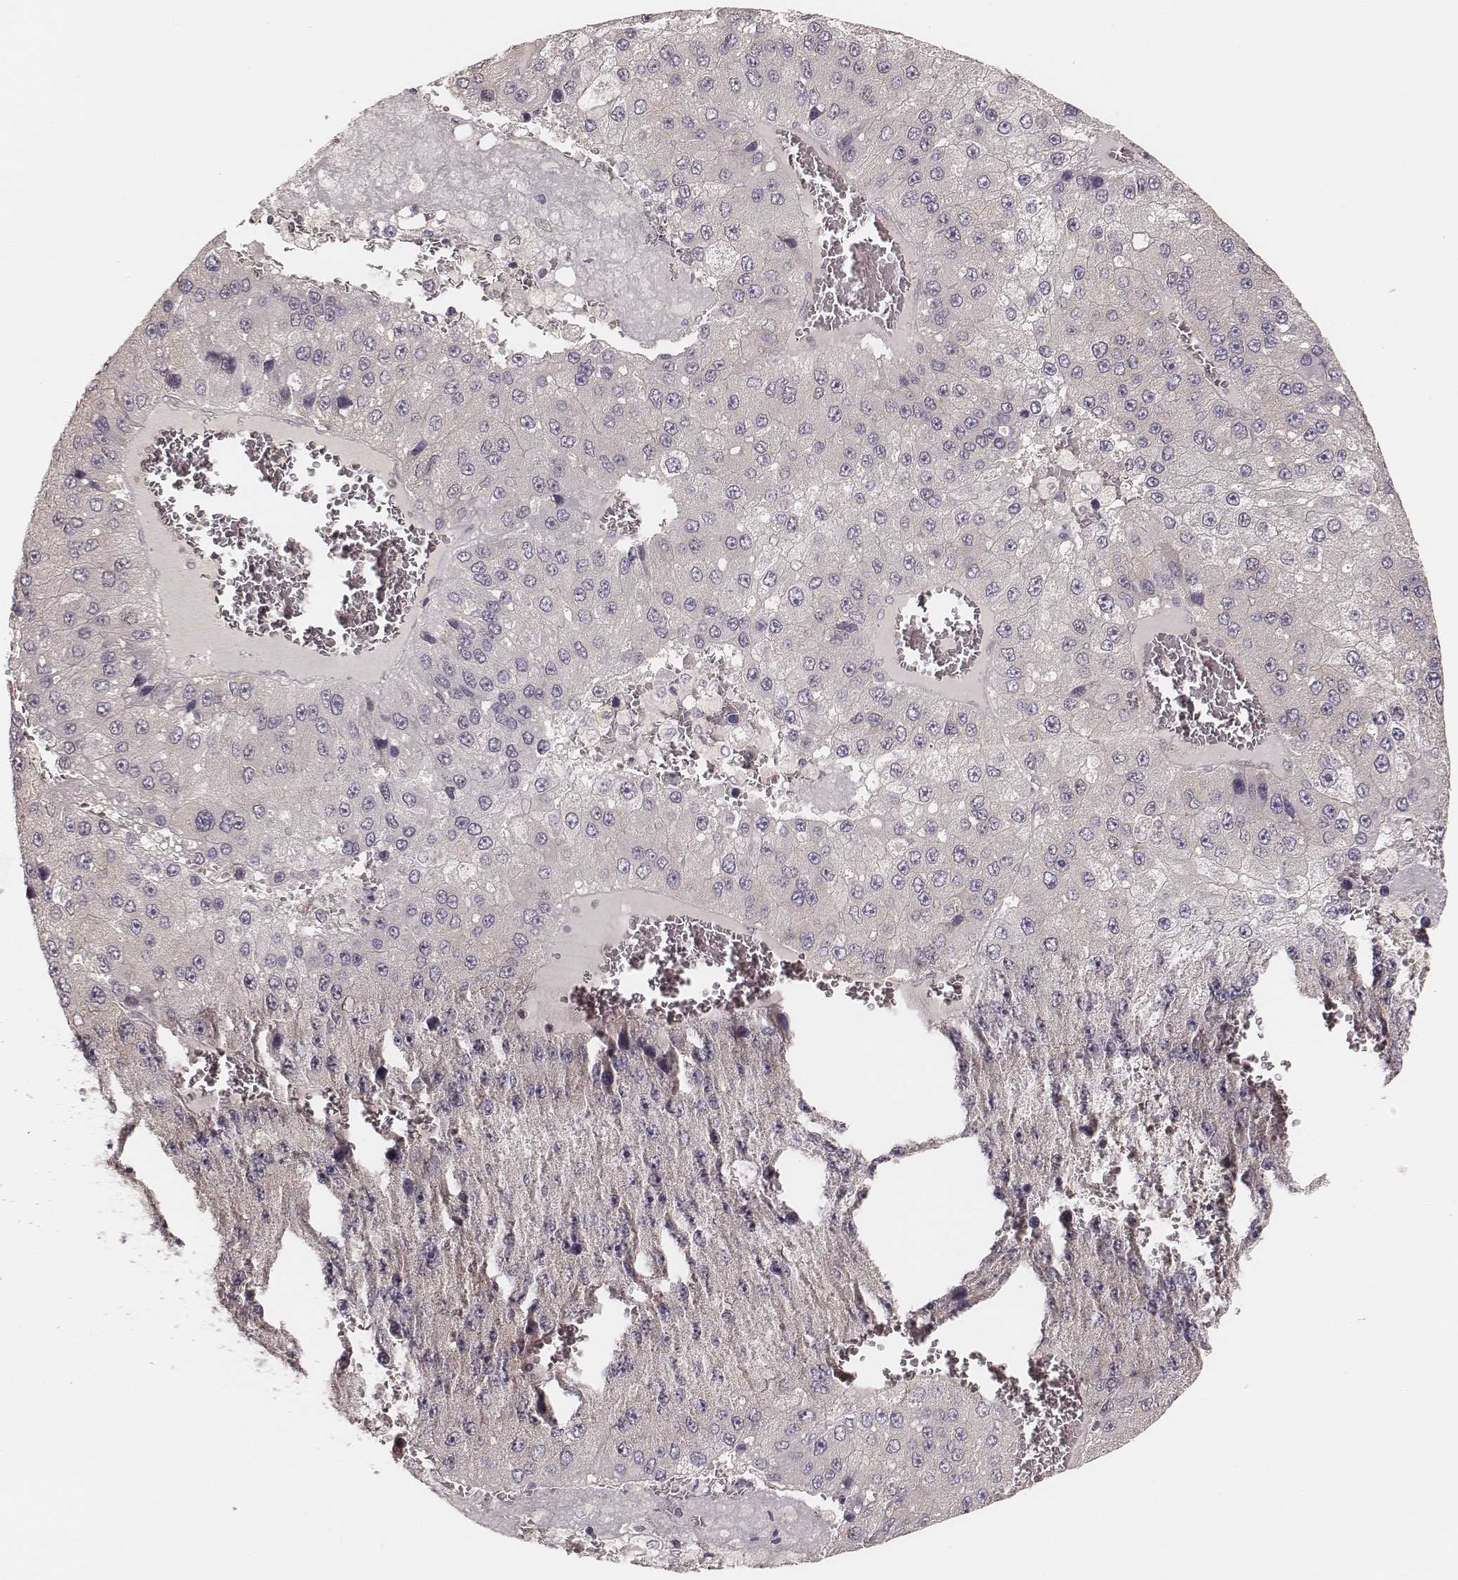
{"staining": {"intensity": "negative", "quantity": "none", "location": "none"}, "tissue": "liver cancer", "cell_type": "Tumor cells", "image_type": "cancer", "snomed": [{"axis": "morphology", "description": "Carcinoma, Hepatocellular, NOS"}, {"axis": "topography", "description": "Liver"}], "caption": "Liver cancer (hepatocellular carcinoma) was stained to show a protein in brown. There is no significant positivity in tumor cells.", "gene": "CARS1", "patient": {"sex": "female", "age": 73}}